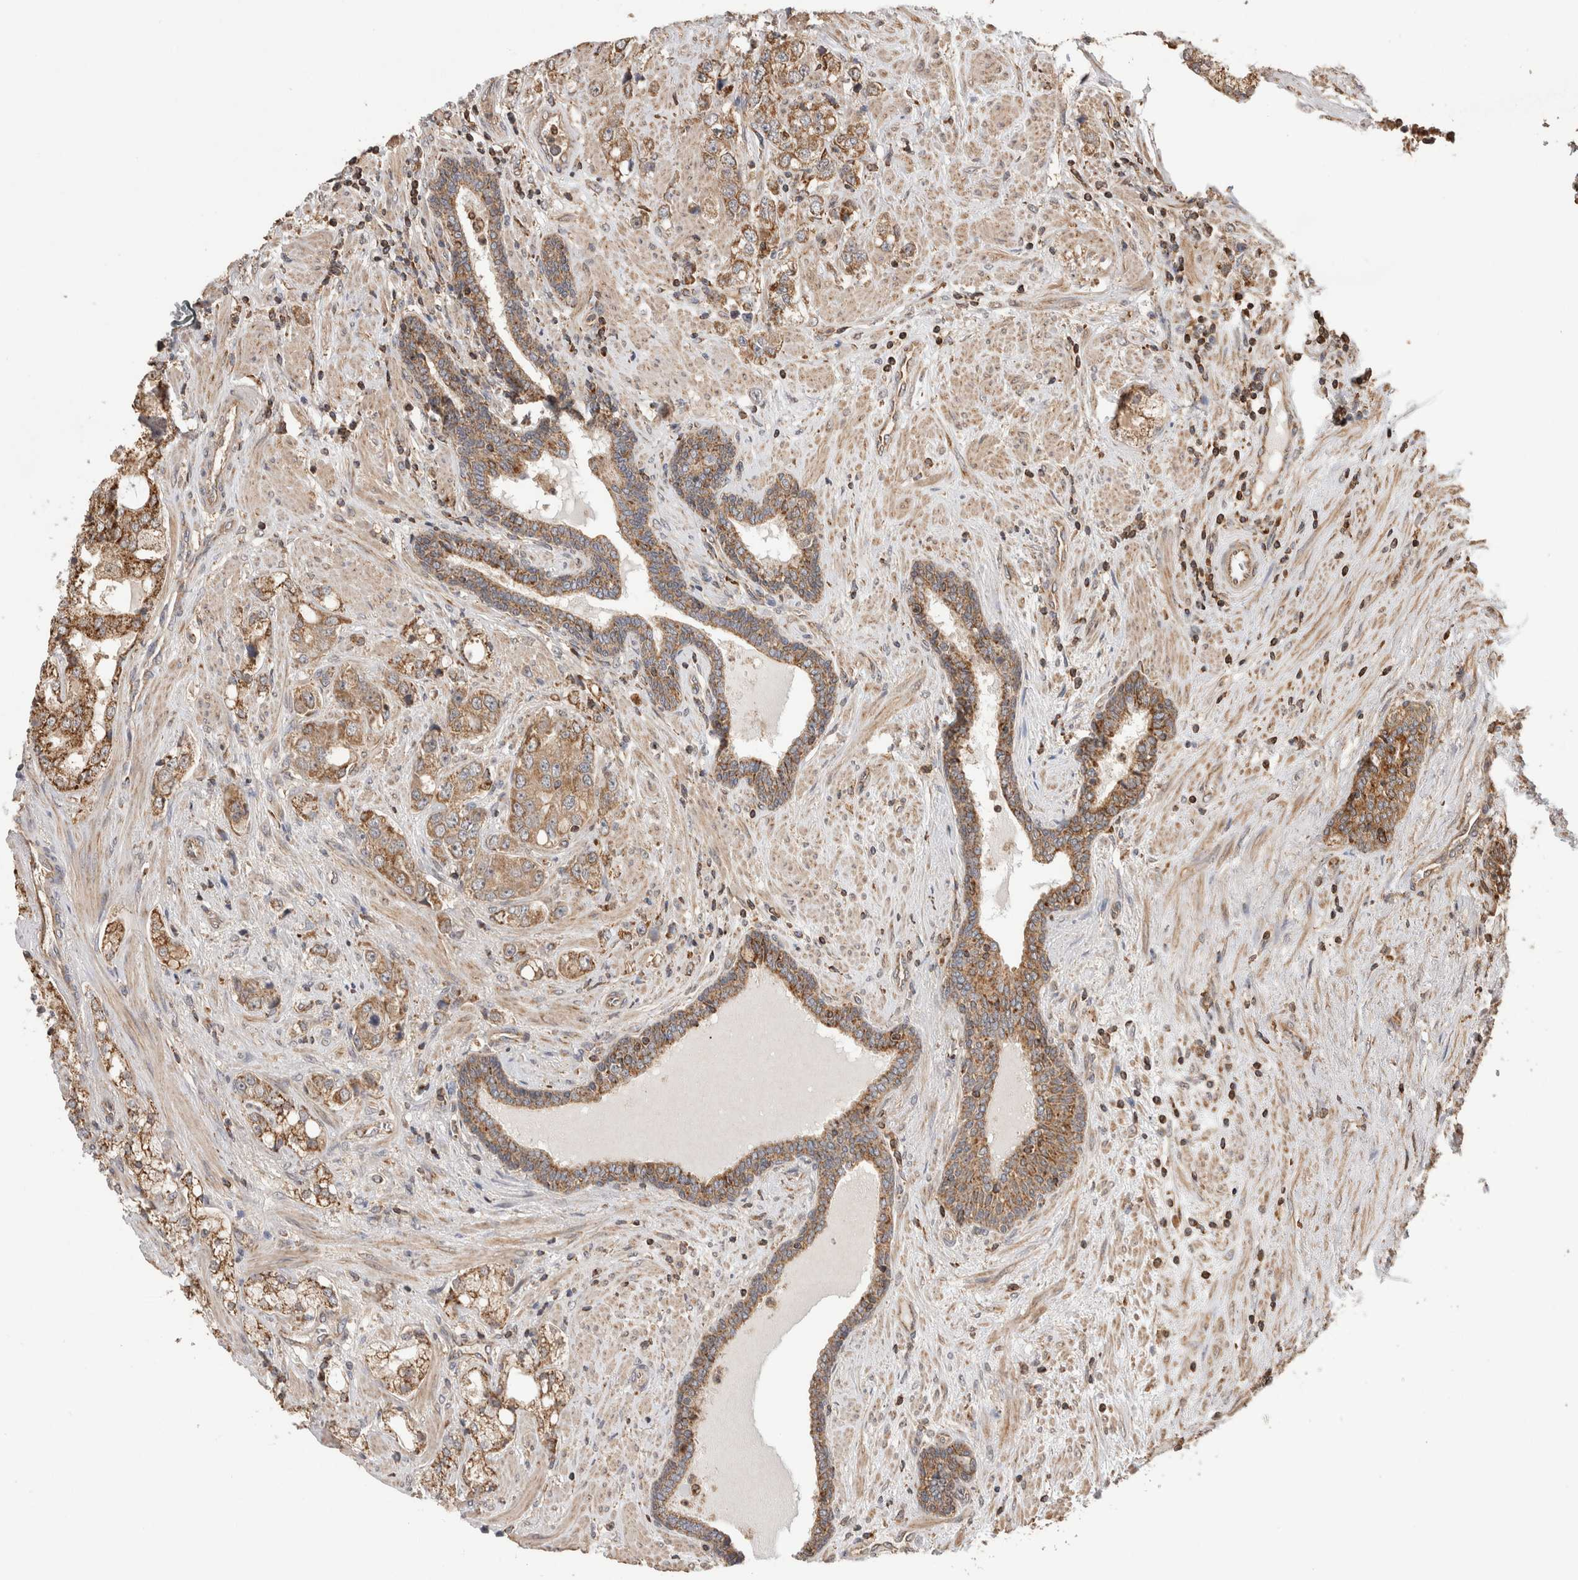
{"staining": {"intensity": "strong", "quantity": "25%-75%", "location": "cytoplasmic/membranous"}, "tissue": "prostate cancer", "cell_type": "Tumor cells", "image_type": "cancer", "snomed": [{"axis": "morphology", "description": "Adenocarcinoma, High grade"}, {"axis": "topography", "description": "Prostate"}], "caption": "Tumor cells reveal strong cytoplasmic/membranous expression in approximately 25%-75% of cells in adenocarcinoma (high-grade) (prostate). The staining was performed using DAB to visualize the protein expression in brown, while the nuclei were stained in blue with hematoxylin (Magnification: 20x).", "gene": "IMMP2L", "patient": {"sex": "male", "age": 50}}